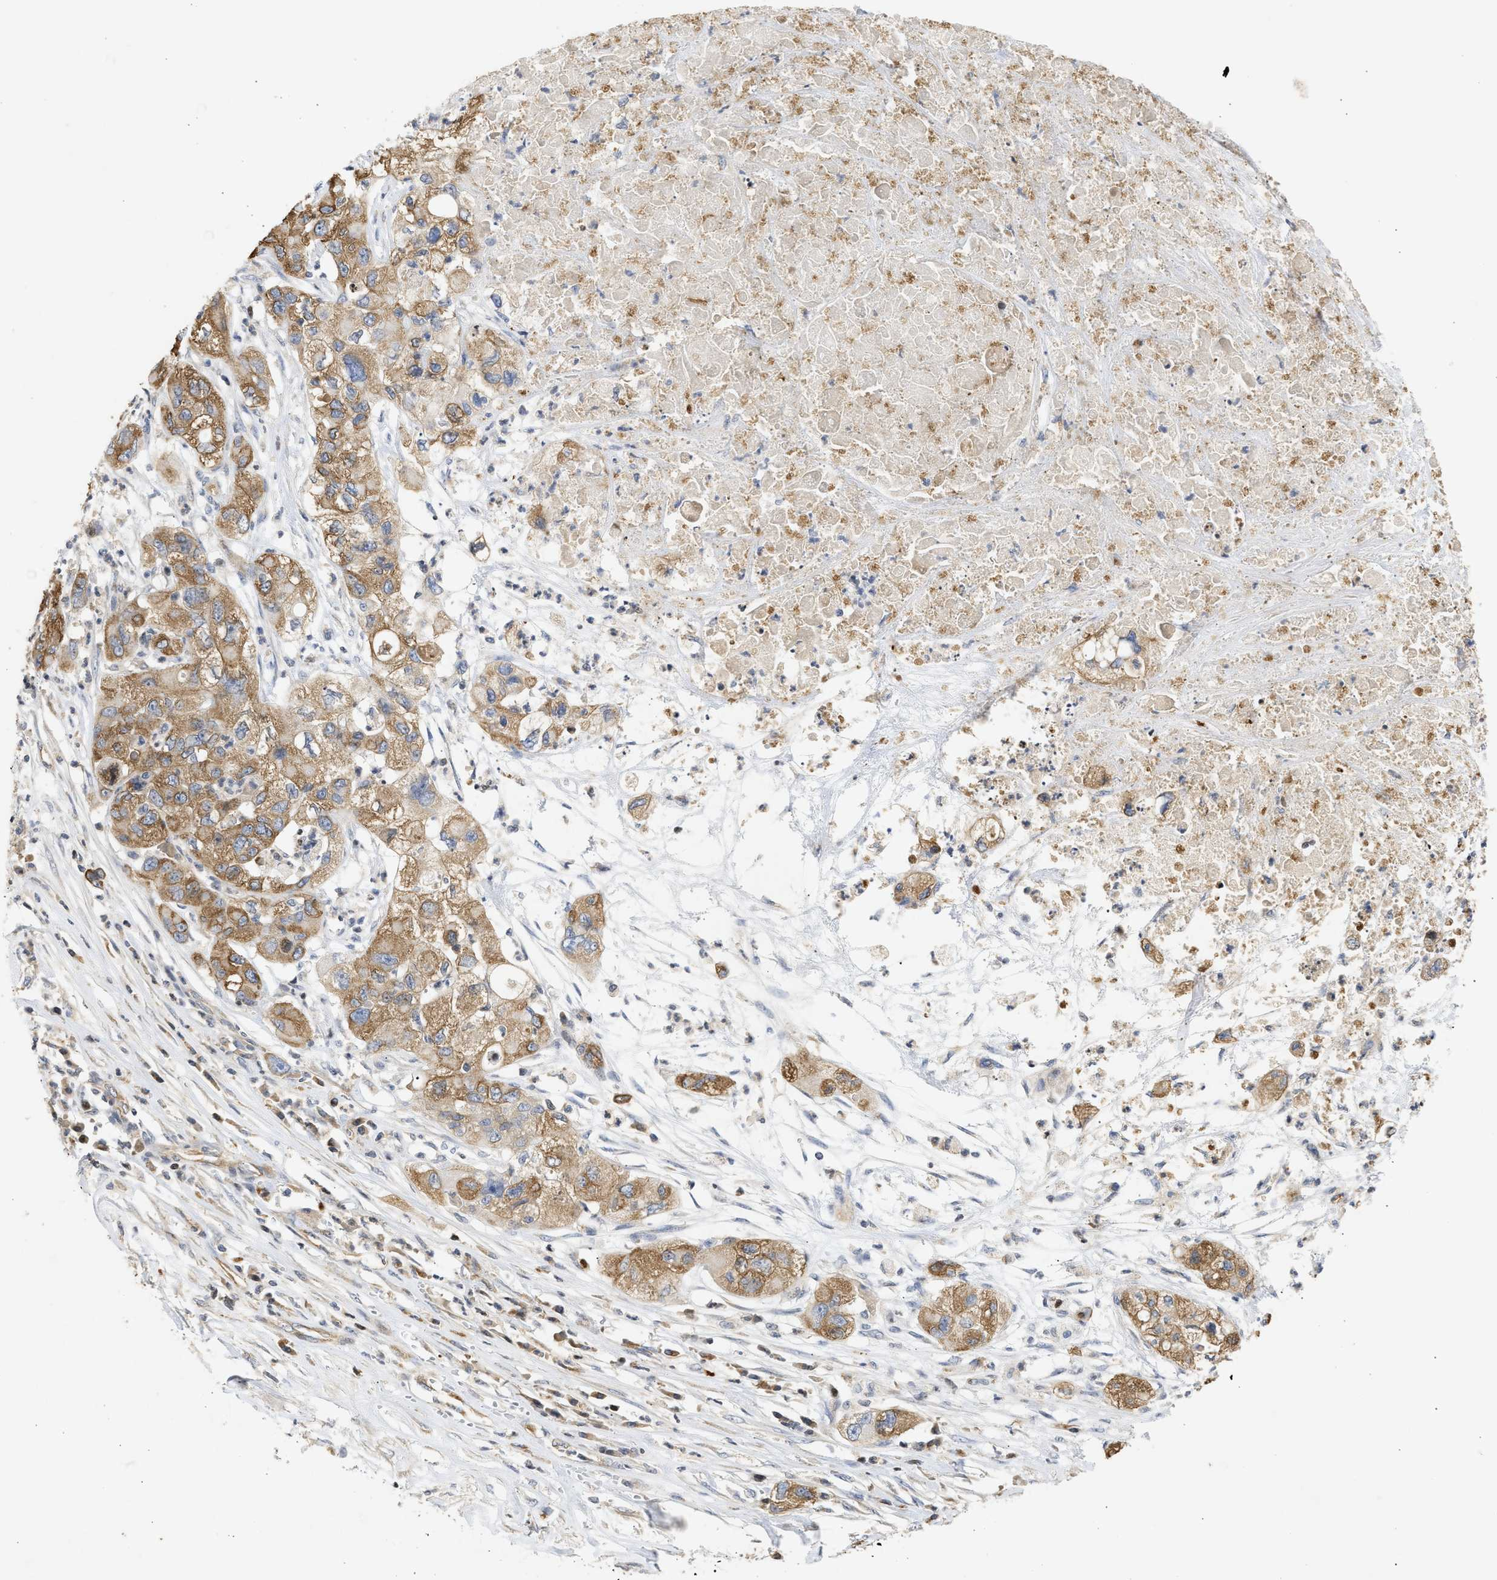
{"staining": {"intensity": "moderate", "quantity": ">75%", "location": "cytoplasmic/membranous"}, "tissue": "pancreatic cancer", "cell_type": "Tumor cells", "image_type": "cancer", "snomed": [{"axis": "morphology", "description": "Adenocarcinoma, NOS"}, {"axis": "topography", "description": "Pancreas"}], "caption": "Immunohistochemistry (IHC) image of neoplastic tissue: adenocarcinoma (pancreatic) stained using IHC exhibits medium levels of moderate protein expression localized specifically in the cytoplasmic/membranous of tumor cells, appearing as a cytoplasmic/membranous brown color.", "gene": "ENSG00000142539", "patient": {"sex": "female", "age": 78}}